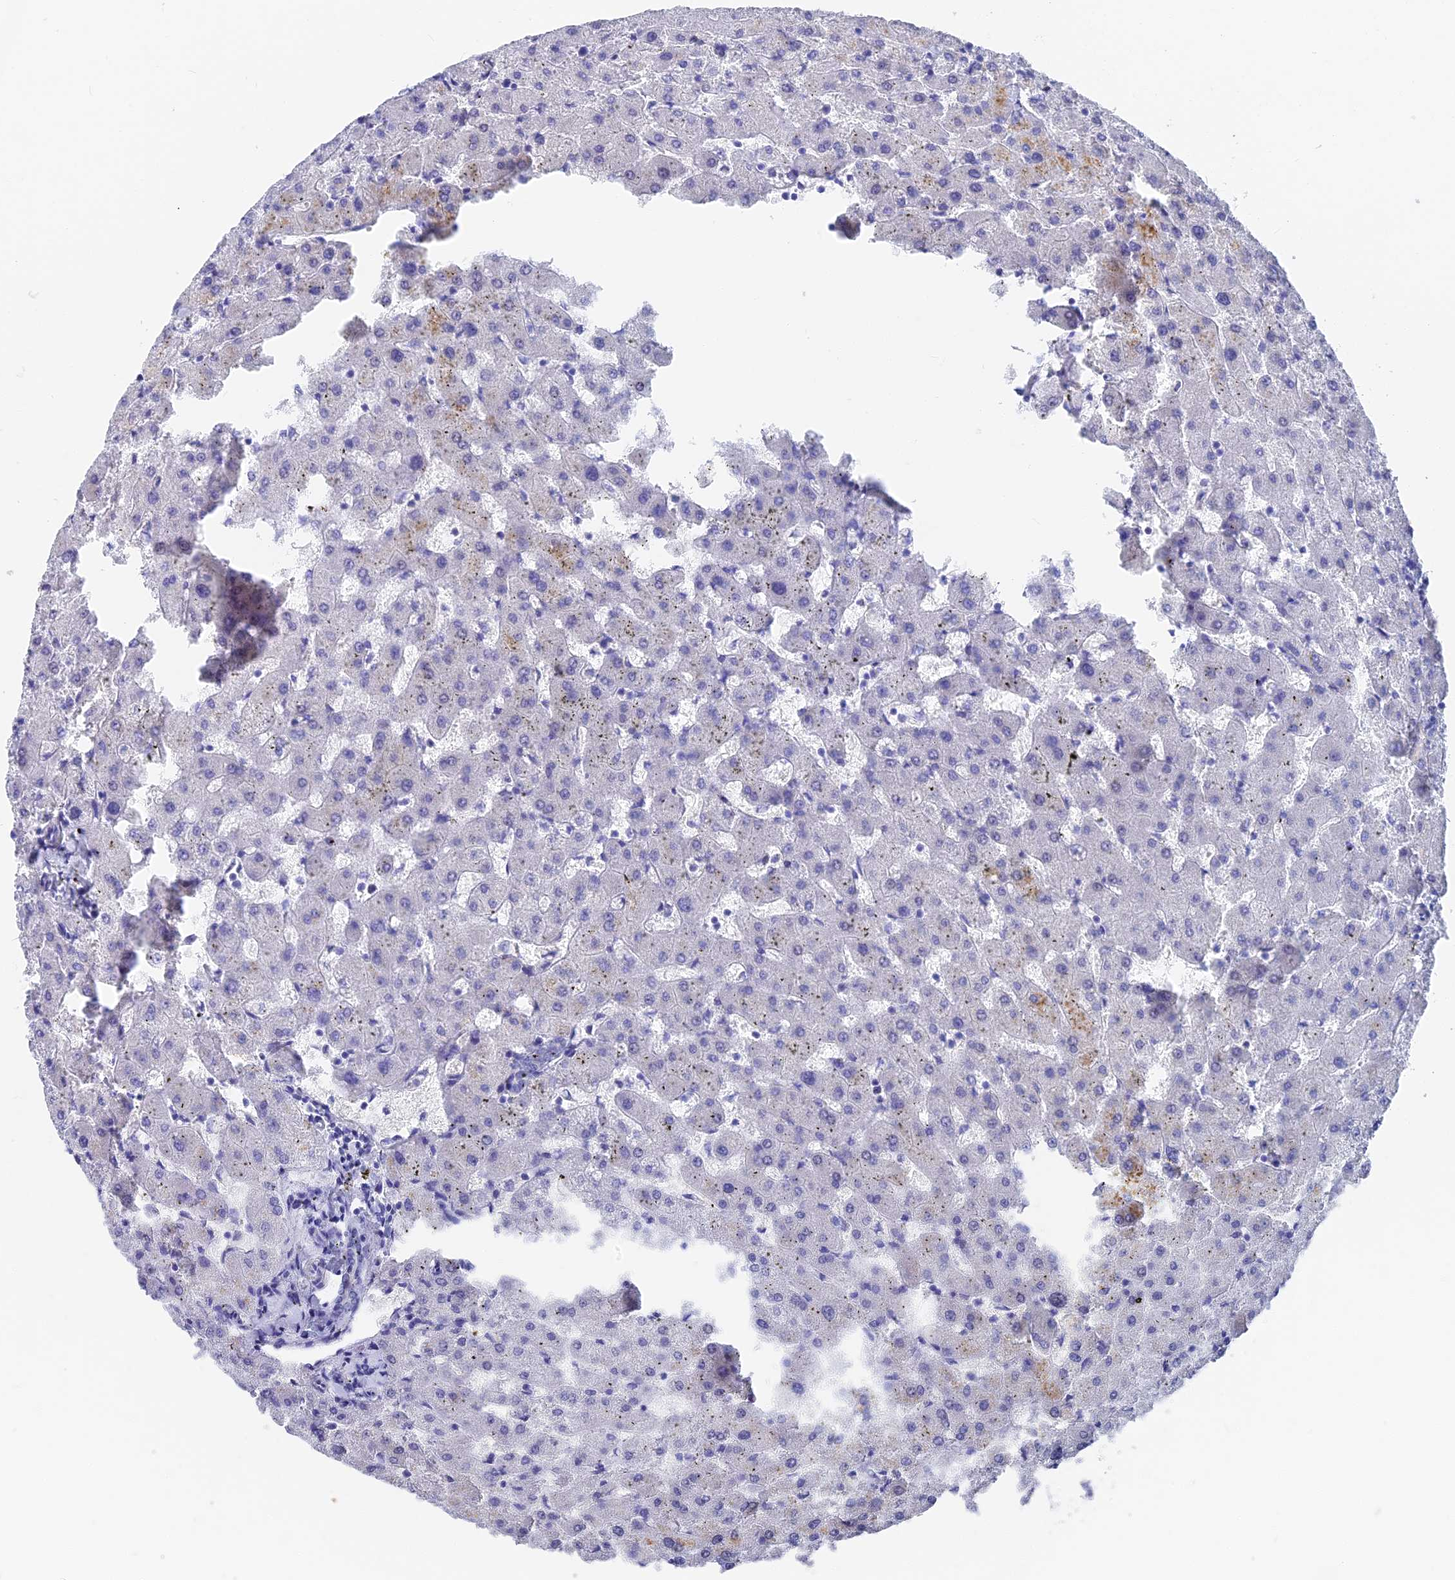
{"staining": {"intensity": "negative", "quantity": "none", "location": "none"}, "tissue": "liver", "cell_type": "Cholangiocytes", "image_type": "normal", "snomed": [{"axis": "morphology", "description": "Normal tissue, NOS"}, {"axis": "topography", "description": "Liver"}], "caption": "High power microscopy image of an IHC micrograph of normal liver, revealing no significant positivity in cholangiocytes.", "gene": "VPS33B", "patient": {"sex": "female", "age": 63}}